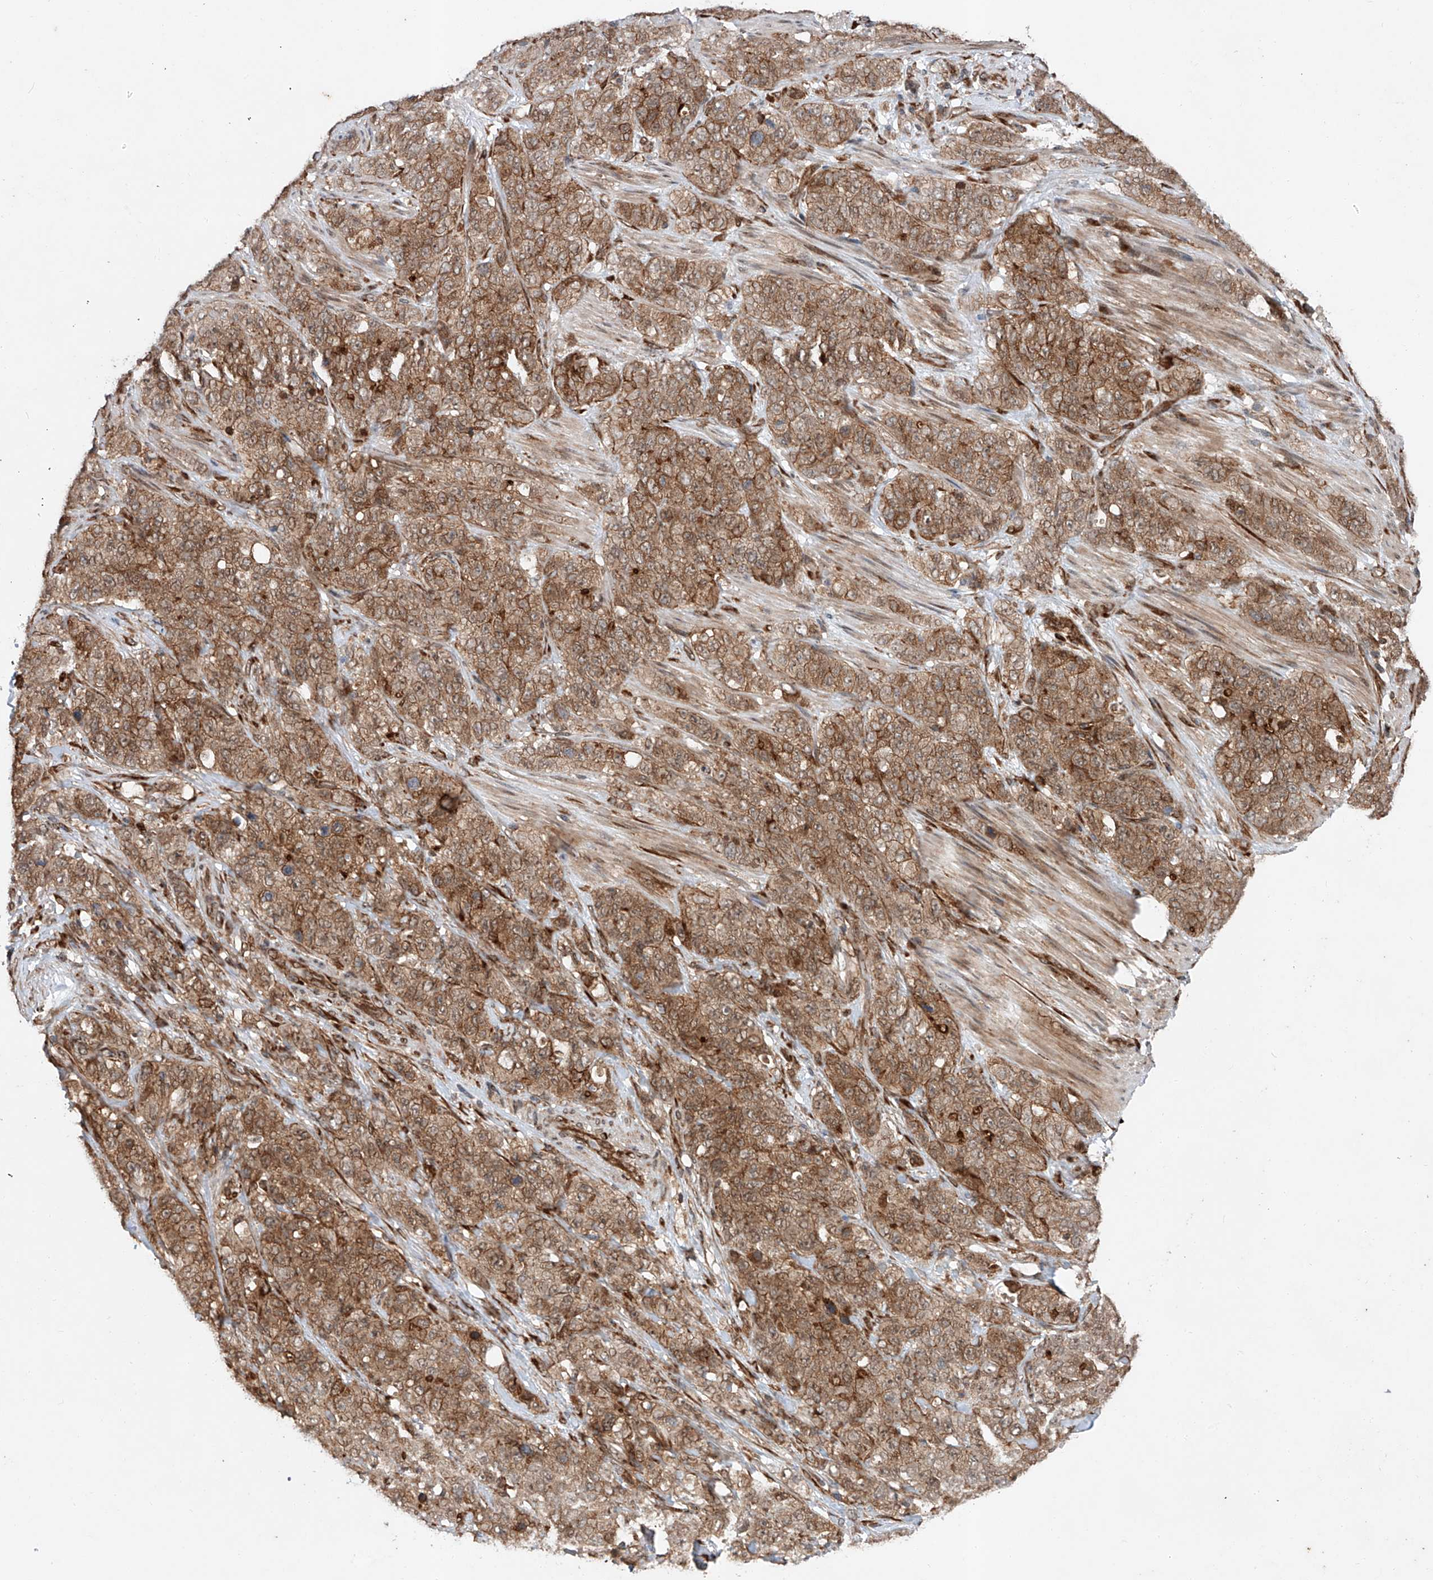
{"staining": {"intensity": "moderate", "quantity": ">75%", "location": "cytoplasmic/membranous"}, "tissue": "stomach cancer", "cell_type": "Tumor cells", "image_type": "cancer", "snomed": [{"axis": "morphology", "description": "Adenocarcinoma, NOS"}, {"axis": "topography", "description": "Stomach"}], "caption": "High-power microscopy captured an IHC photomicrograph of stomach cancer, revealing moderate cytoplasmic/membranous expression in approximately >75% of tumor cells.", "gene": "ZFP28", "patient": {"sex": "male", "age": 48}}